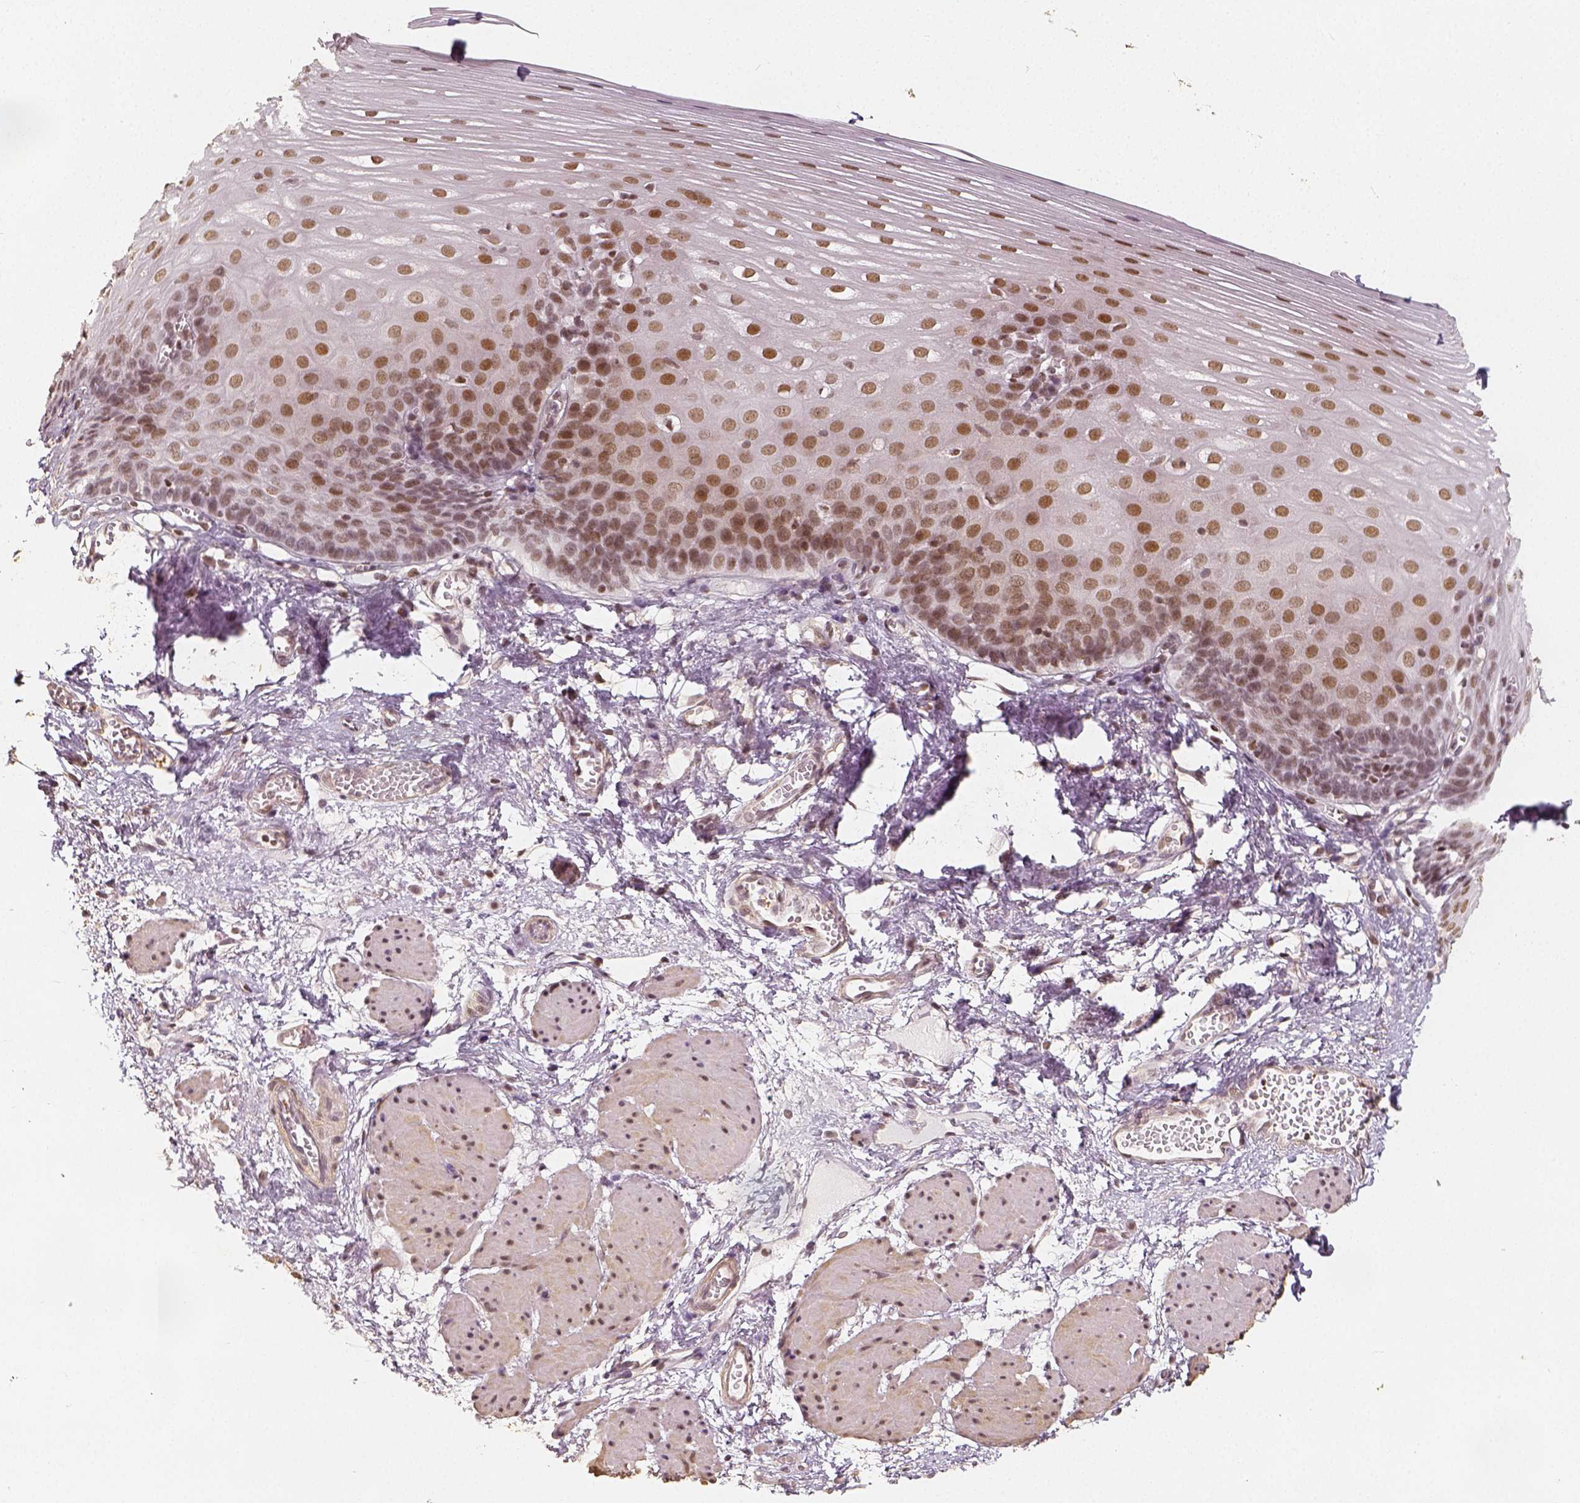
{"staining": {"intensity": "moderate", "quantity": ">75%", "location": "nuclear"}, "tissue": "esophagus", "cell_type": "Squamous epithelial cells", "image_type": "normal", "snomed": [{"axis": "morphology", "description": "Normal tissue, NOS"}, {"axis": "topography", "description": "Esophagus"}], "caption": "Human esophagus stained with a brown dye shows moderate nuclear positive staining in about >75% of squamous epithelial cells.", "gene": "HDAC1", "patient": {"sex": "male", "age": 62}}